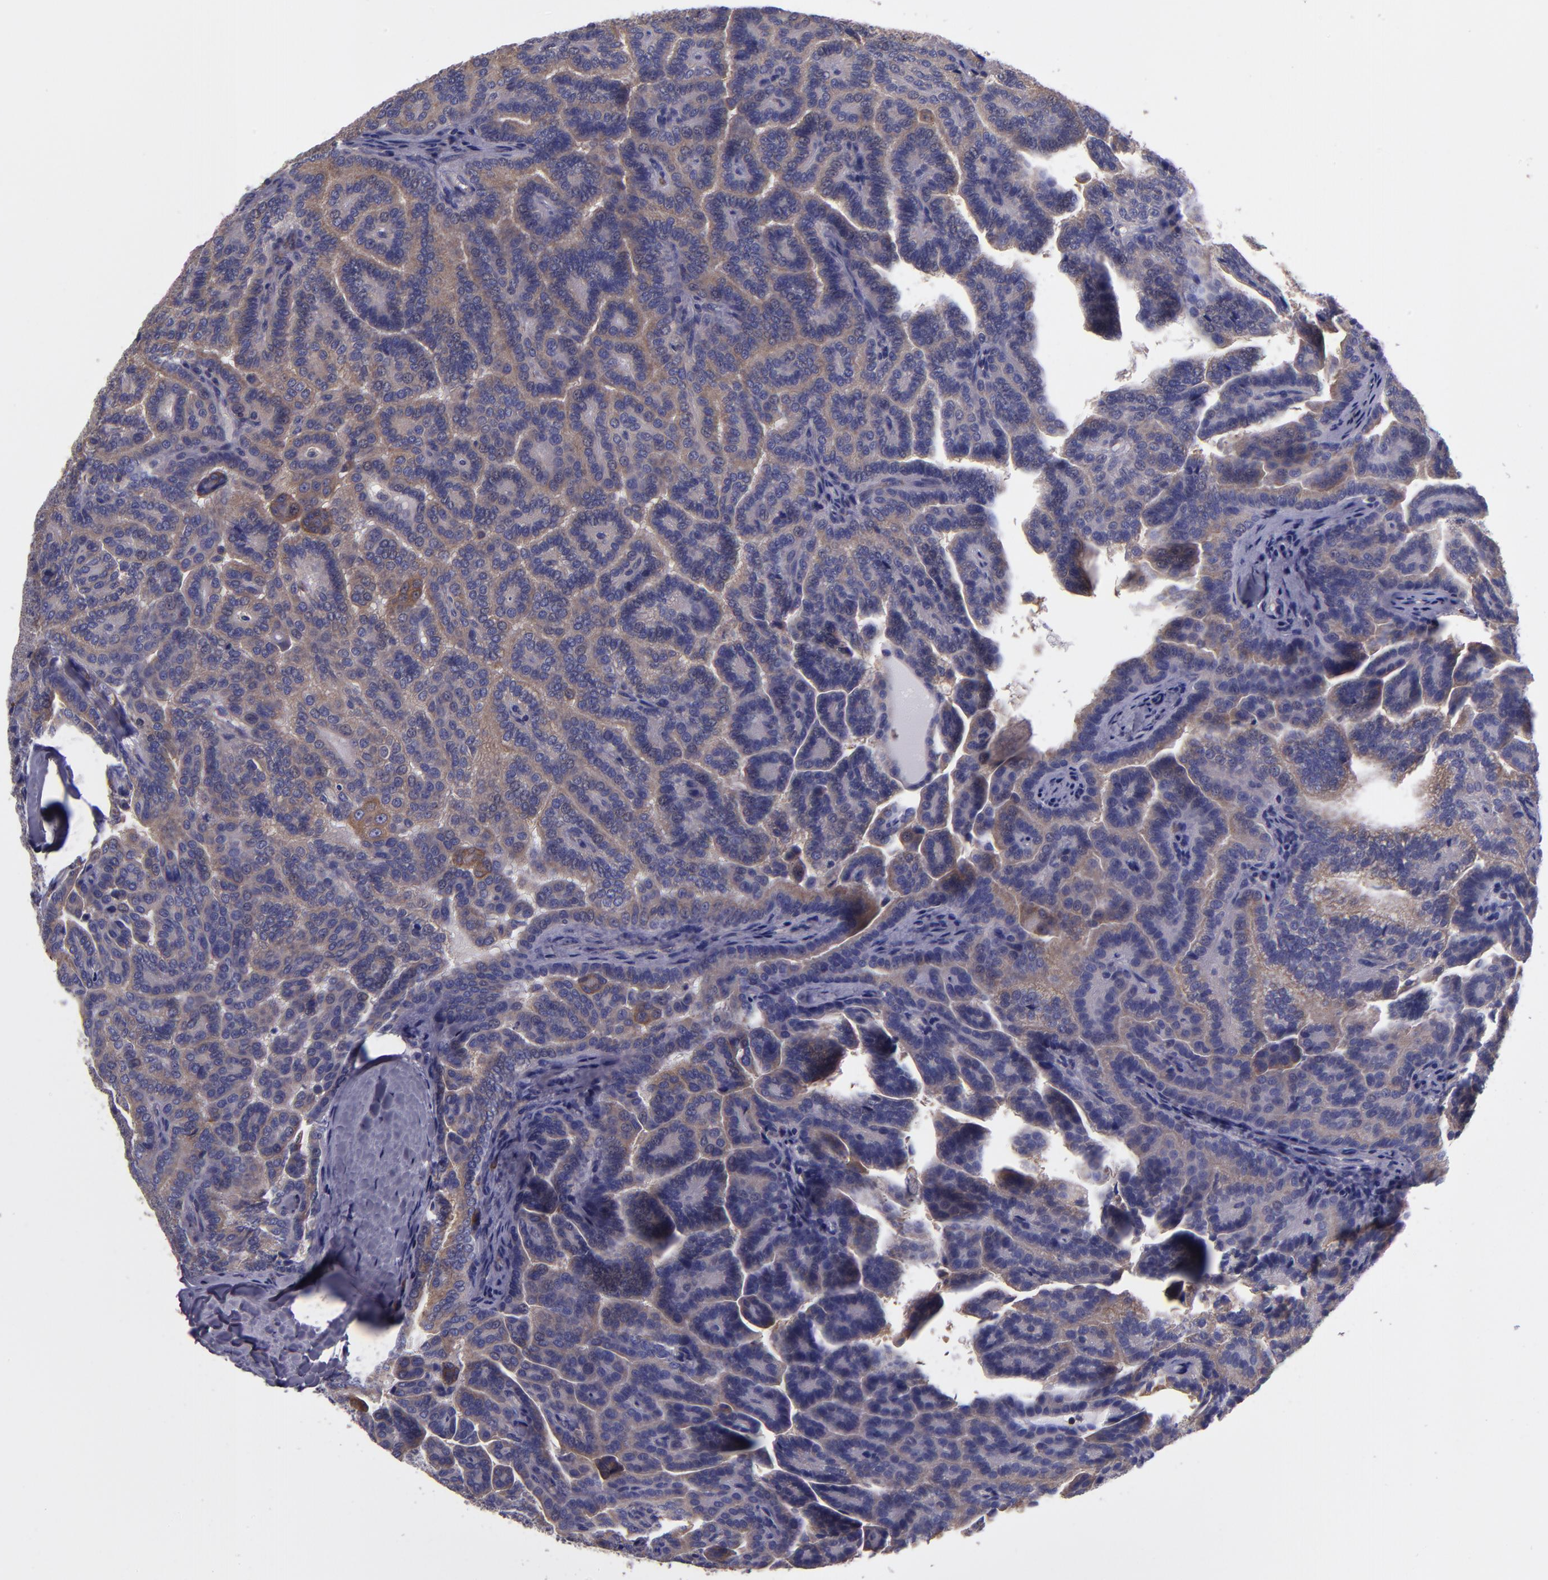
{"staining": {"intensity": "weak", "quantity": ">75%", "location": "cytoplasmic/membranous"}, "tissue": "renal cancer", "cell_type": "Tumor cells", "image_type": "cancer", "snomed": [{"axis": "morphology", "description": "Adenocarcinoma, NOS"}, {"axis": "topography", "description": "Kidney"}], "caption": "The immunohistochemical stain highlights weak cytoplasmic/membranous expression in tumor cells of renal cancer tissue.", "gene": "CARS1", "patient": {"sex": "male", "age": 61}}